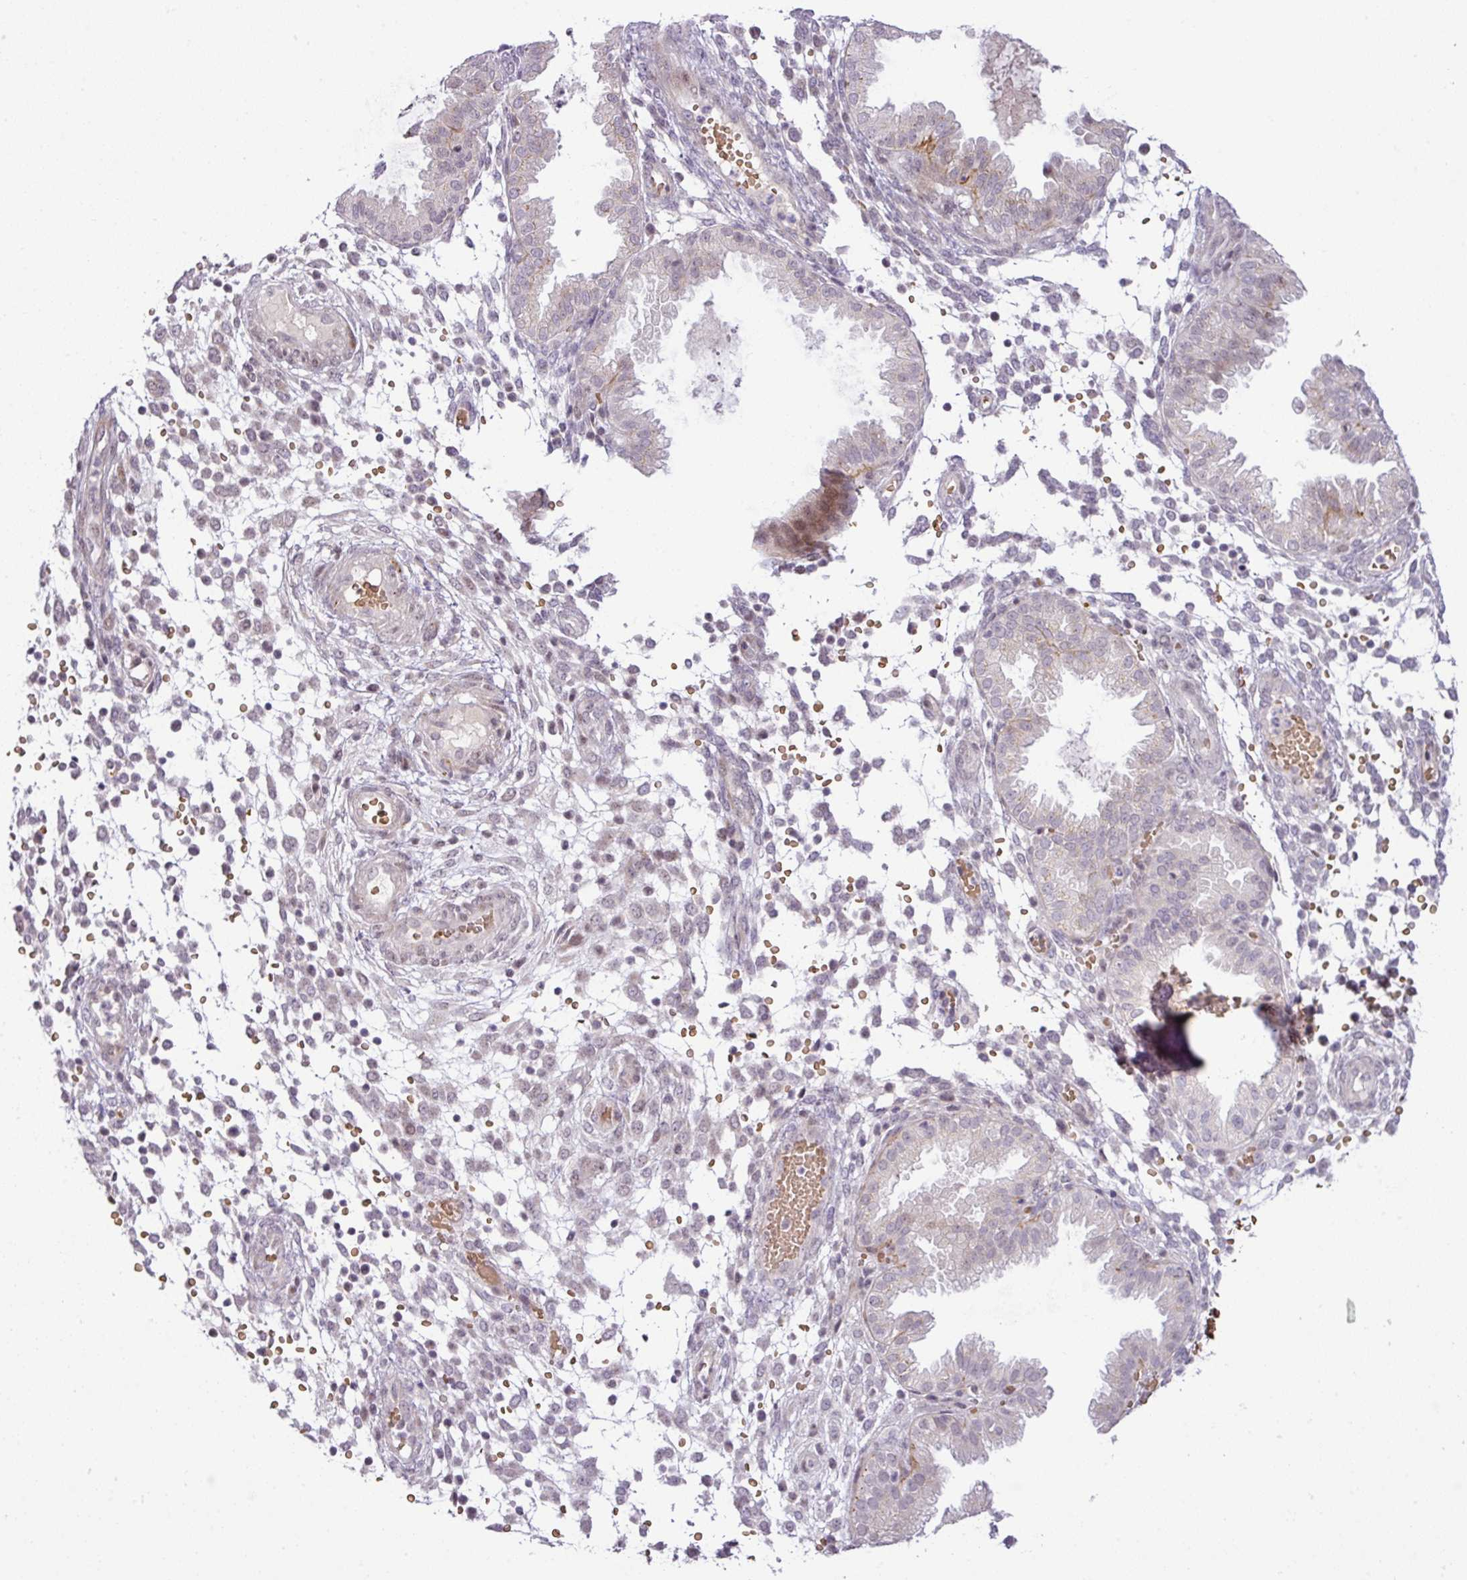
{"staining": {"intensity": "weak", "quantity": "<25%", "location": "nuclear"}, "tissue": "endometrium", "cell_type": "Cells in endometrial stroma", "image_type": "normal", "snomed": [{"axis": "morphology", "description": "Normal tissue, NOS"}, {"axis": "topography", "description": "Endometrium"}], "caption": "Immunohistochemistry (IHC) of benign endometrium demonstrates no positivity in cells in endometrial stroma.", "gene": "PARP2", "patient": {"sex": "female", "age": 33}}